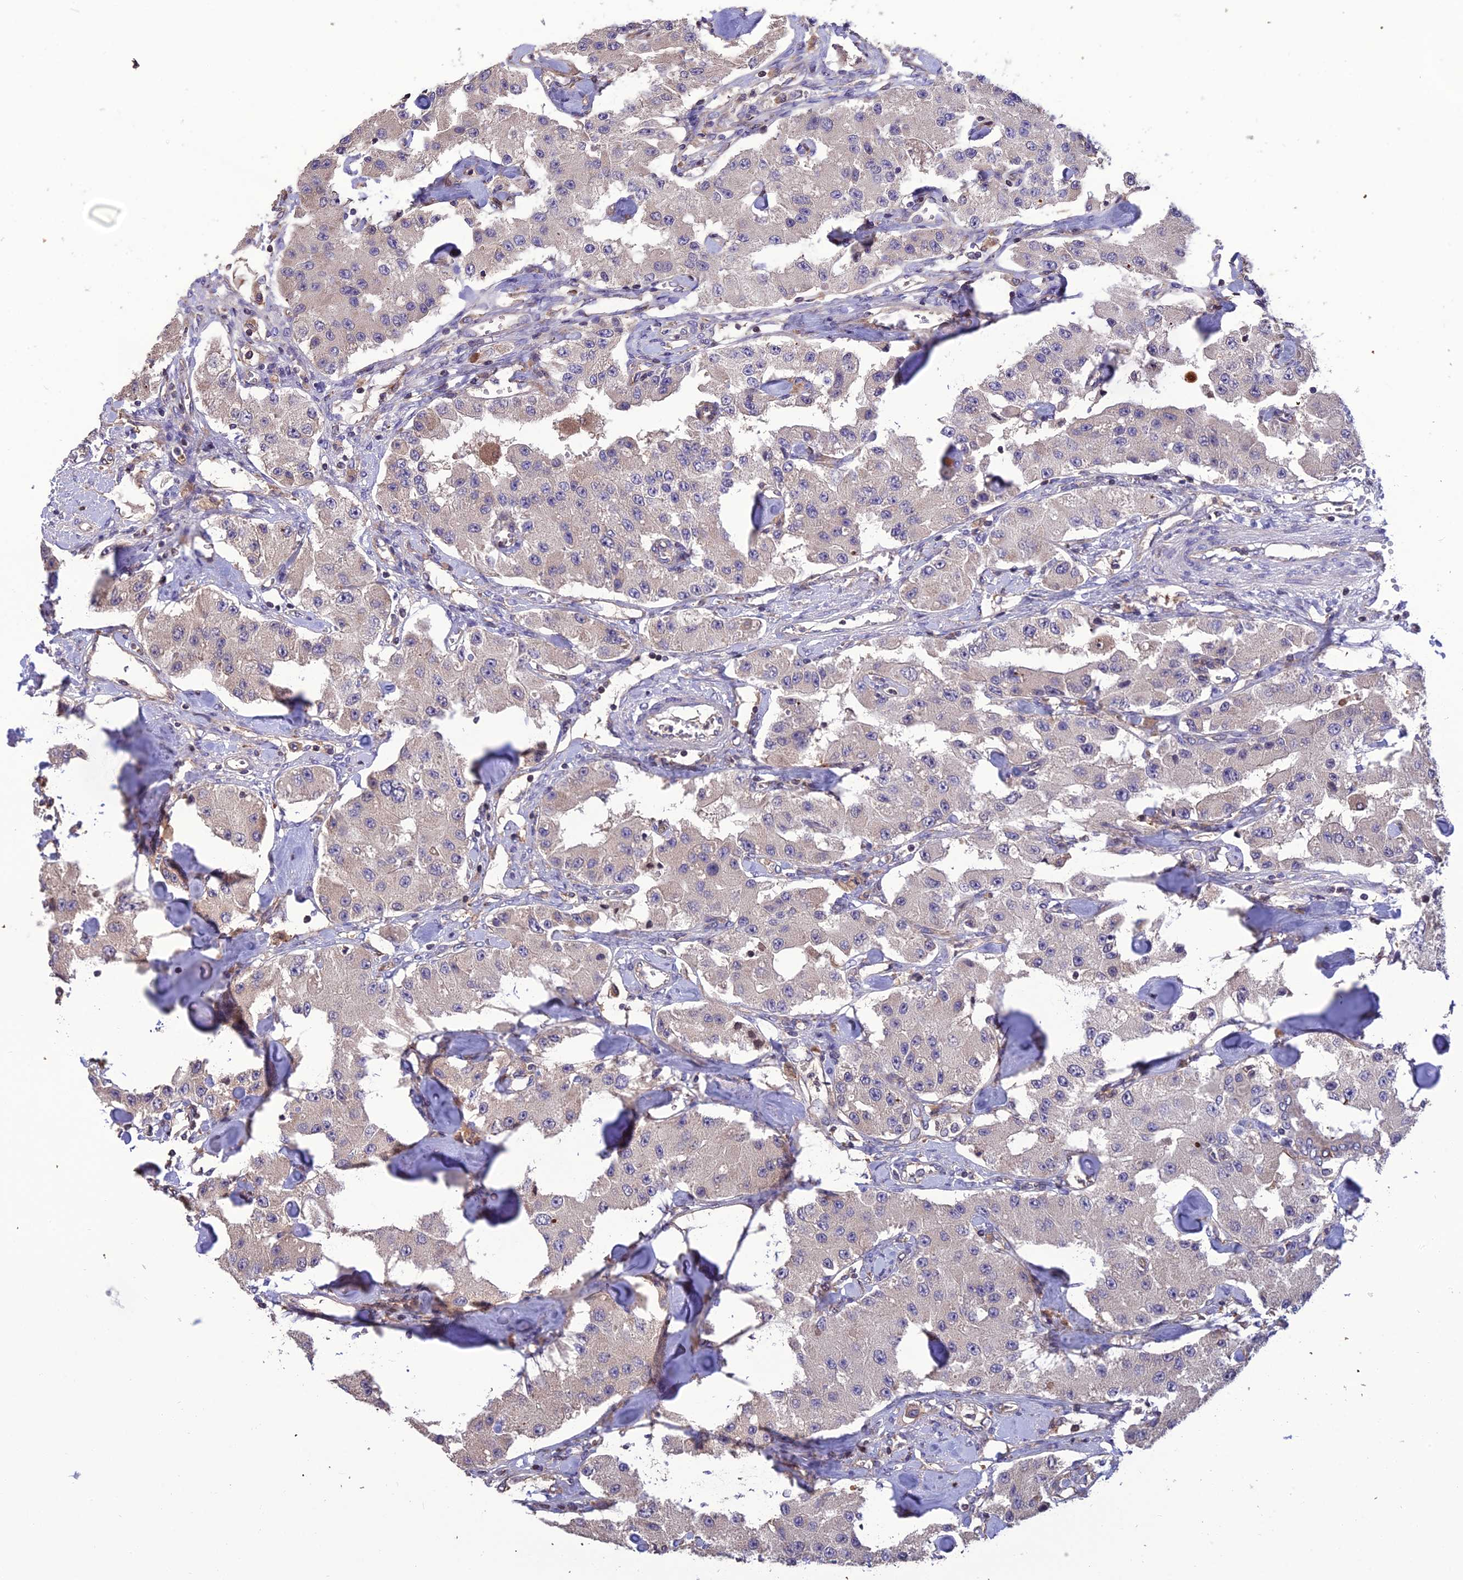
{"staining": {"intensity": "negative", "quantity": "none", "location": "none"}, "tissue": "carcinoid", "cell_type": "Tumor cells", "image_type": "cancer", "snomed": [{"axis": "morphology", "description": "Carcinoid, malignant, NOS"}, {"axis": "topography", "description": "Pancreas"}], "caption": "Tumor cells show no significant positivity in carcinoid.", "gene": "MIOS", "patient": {"sex": "male", "age": 41}}